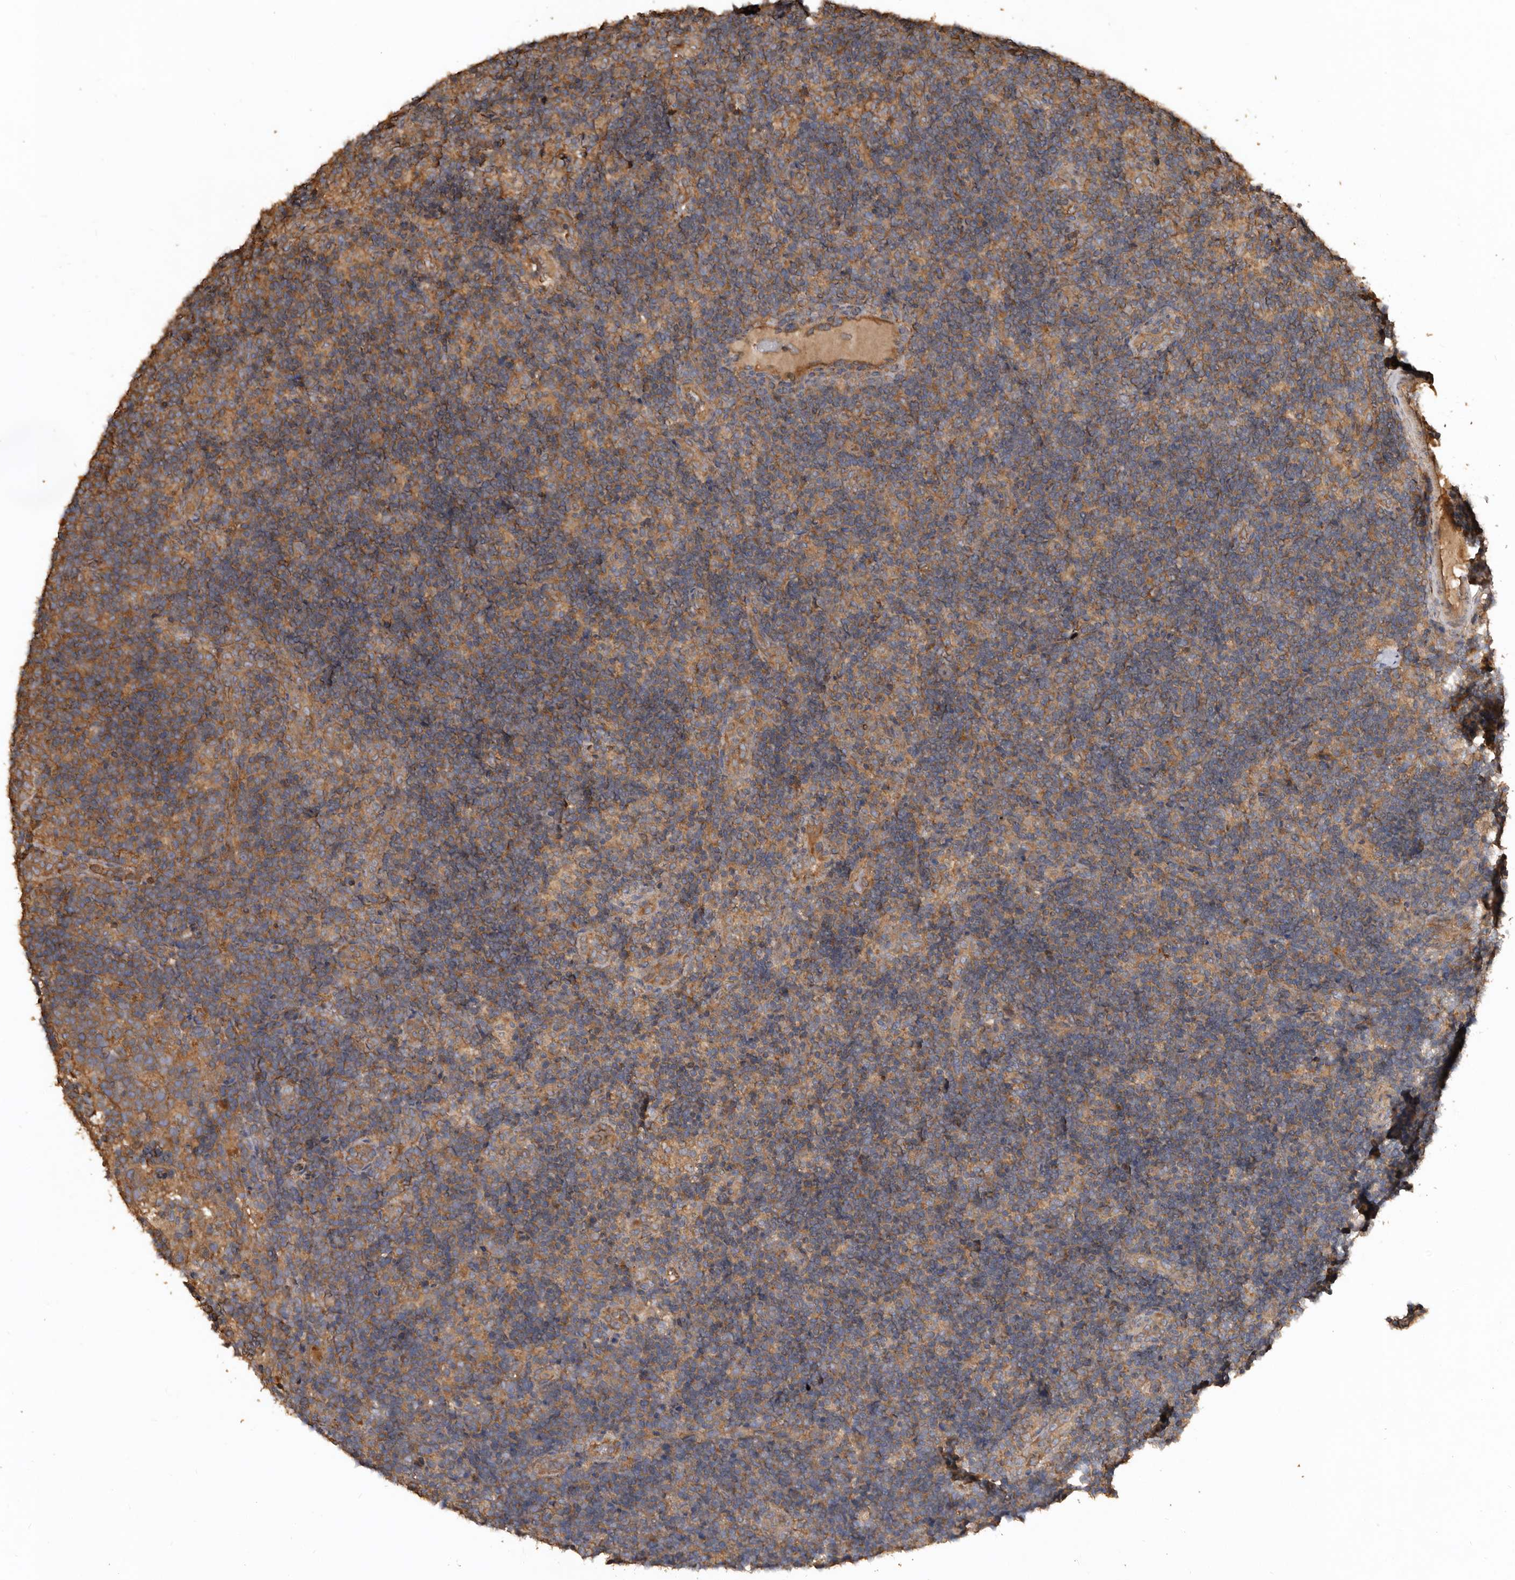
{"staining": {"intensity": "moderate", "quantity": ">75%", "location": "cytoplasmic/membranous"}, "tissue": "lymph node", "cell_type": "Germinal center cells", "image_type": "normal", "snomed": [{"axis": "morphology", "description": "Normal tissue, NOS"}, {"axis": "topography", "description": "Lymph node"}], "caption": "A medium amount of moderate cytoplasmic/membranous expression is identified in approximately >75% of germinal center cells in unremarkable lymph node.", "gene": "FLCN", "patient": {"sex": "female", "age": 22}}